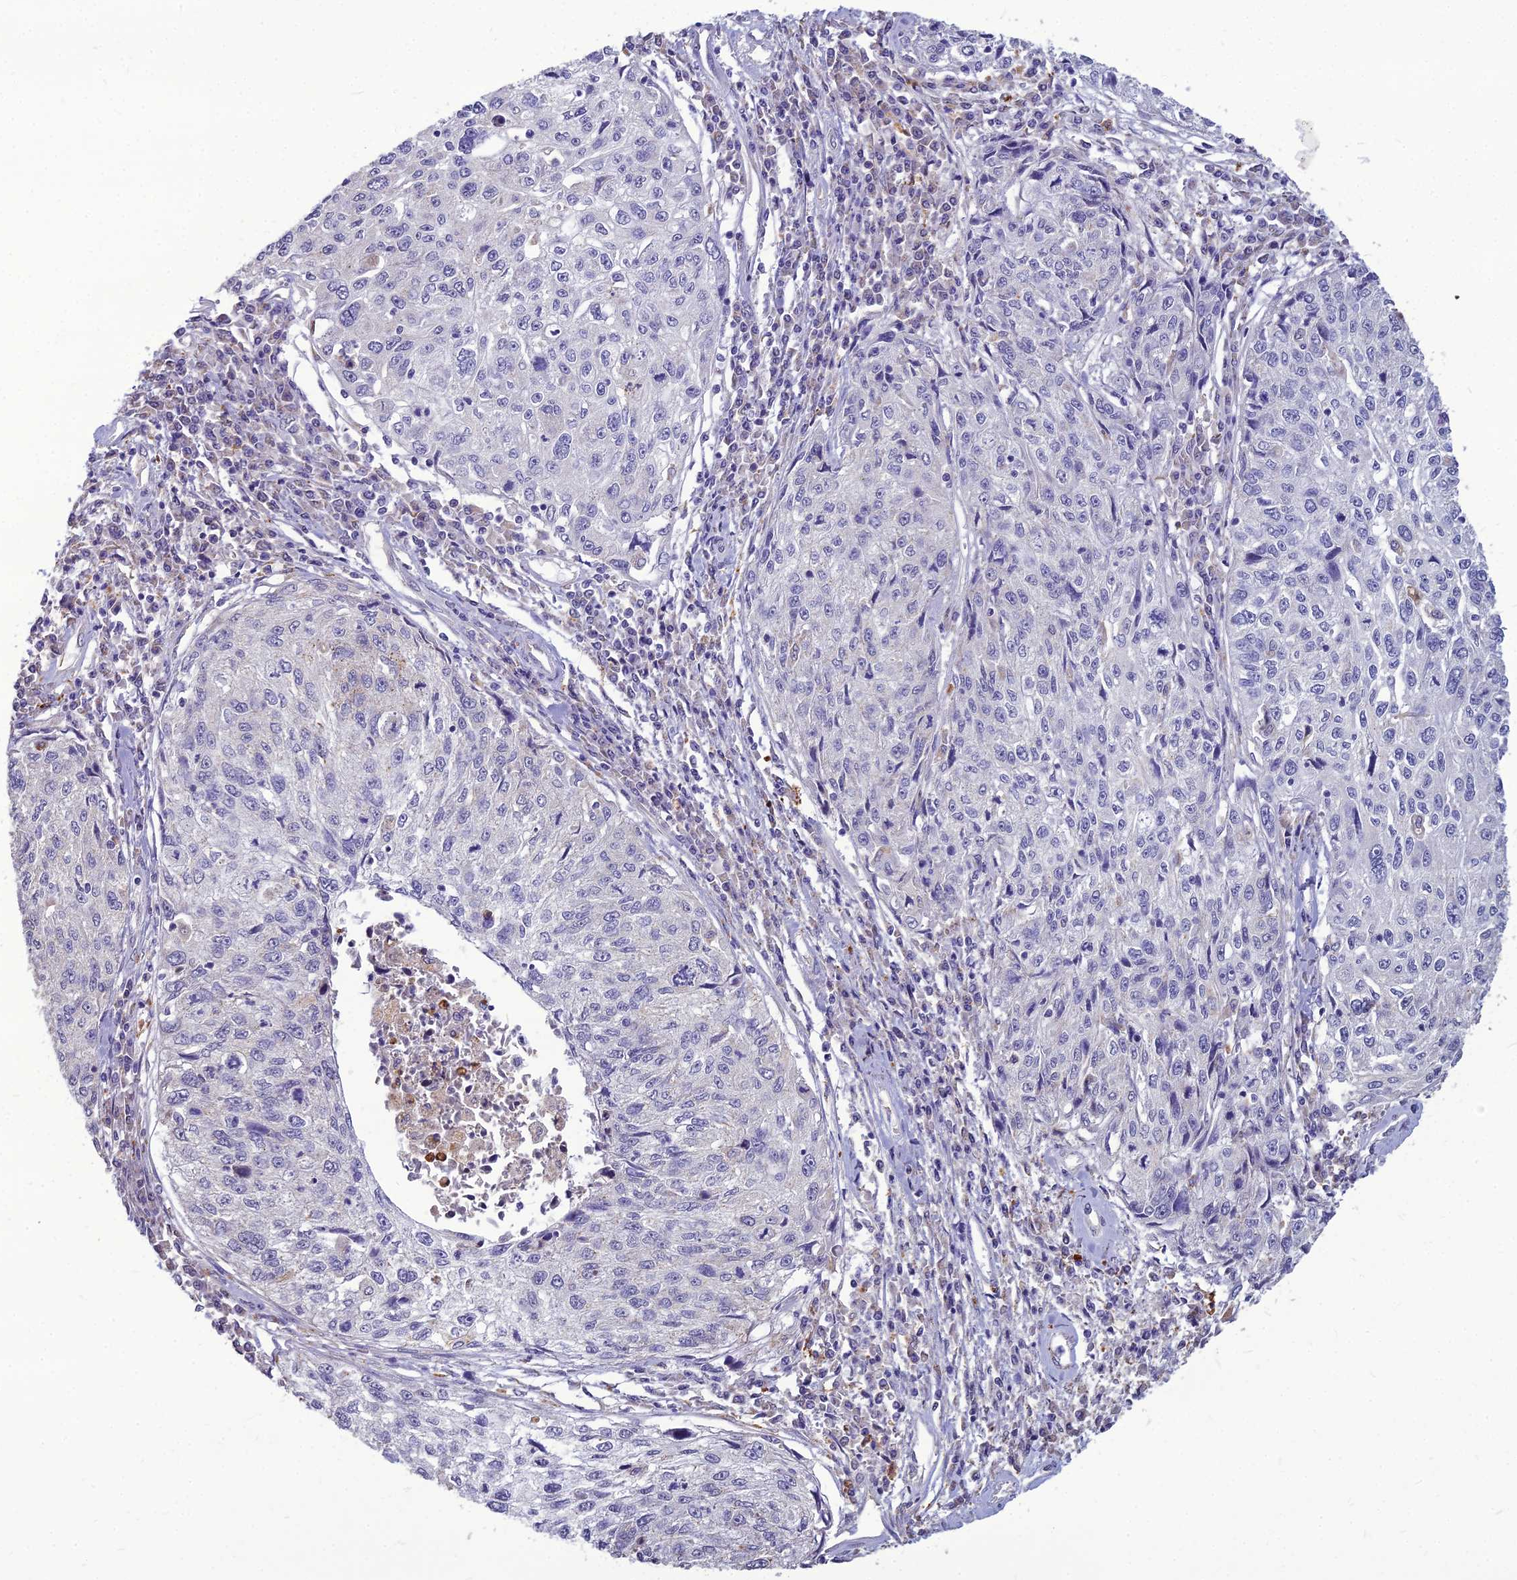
{"staining": {"intensity": "negative", "quantity": "none", "location": "none"}, "tissue": "cervical cancer", "cell_type": "Tumor cells", "image_type": "cancer", "snomed": [{"axis": "morphology", "description": "Squamous cell carcinoma, NOS"}, {"axis": "topography", "description": "Cervix"}], "caption": "The histopathology image demonstrates no staining of tumor cells in cervical squamous cell carcinoma.", "gene": "PCED1B", "patient": {"sex": "female", "age": 57}}